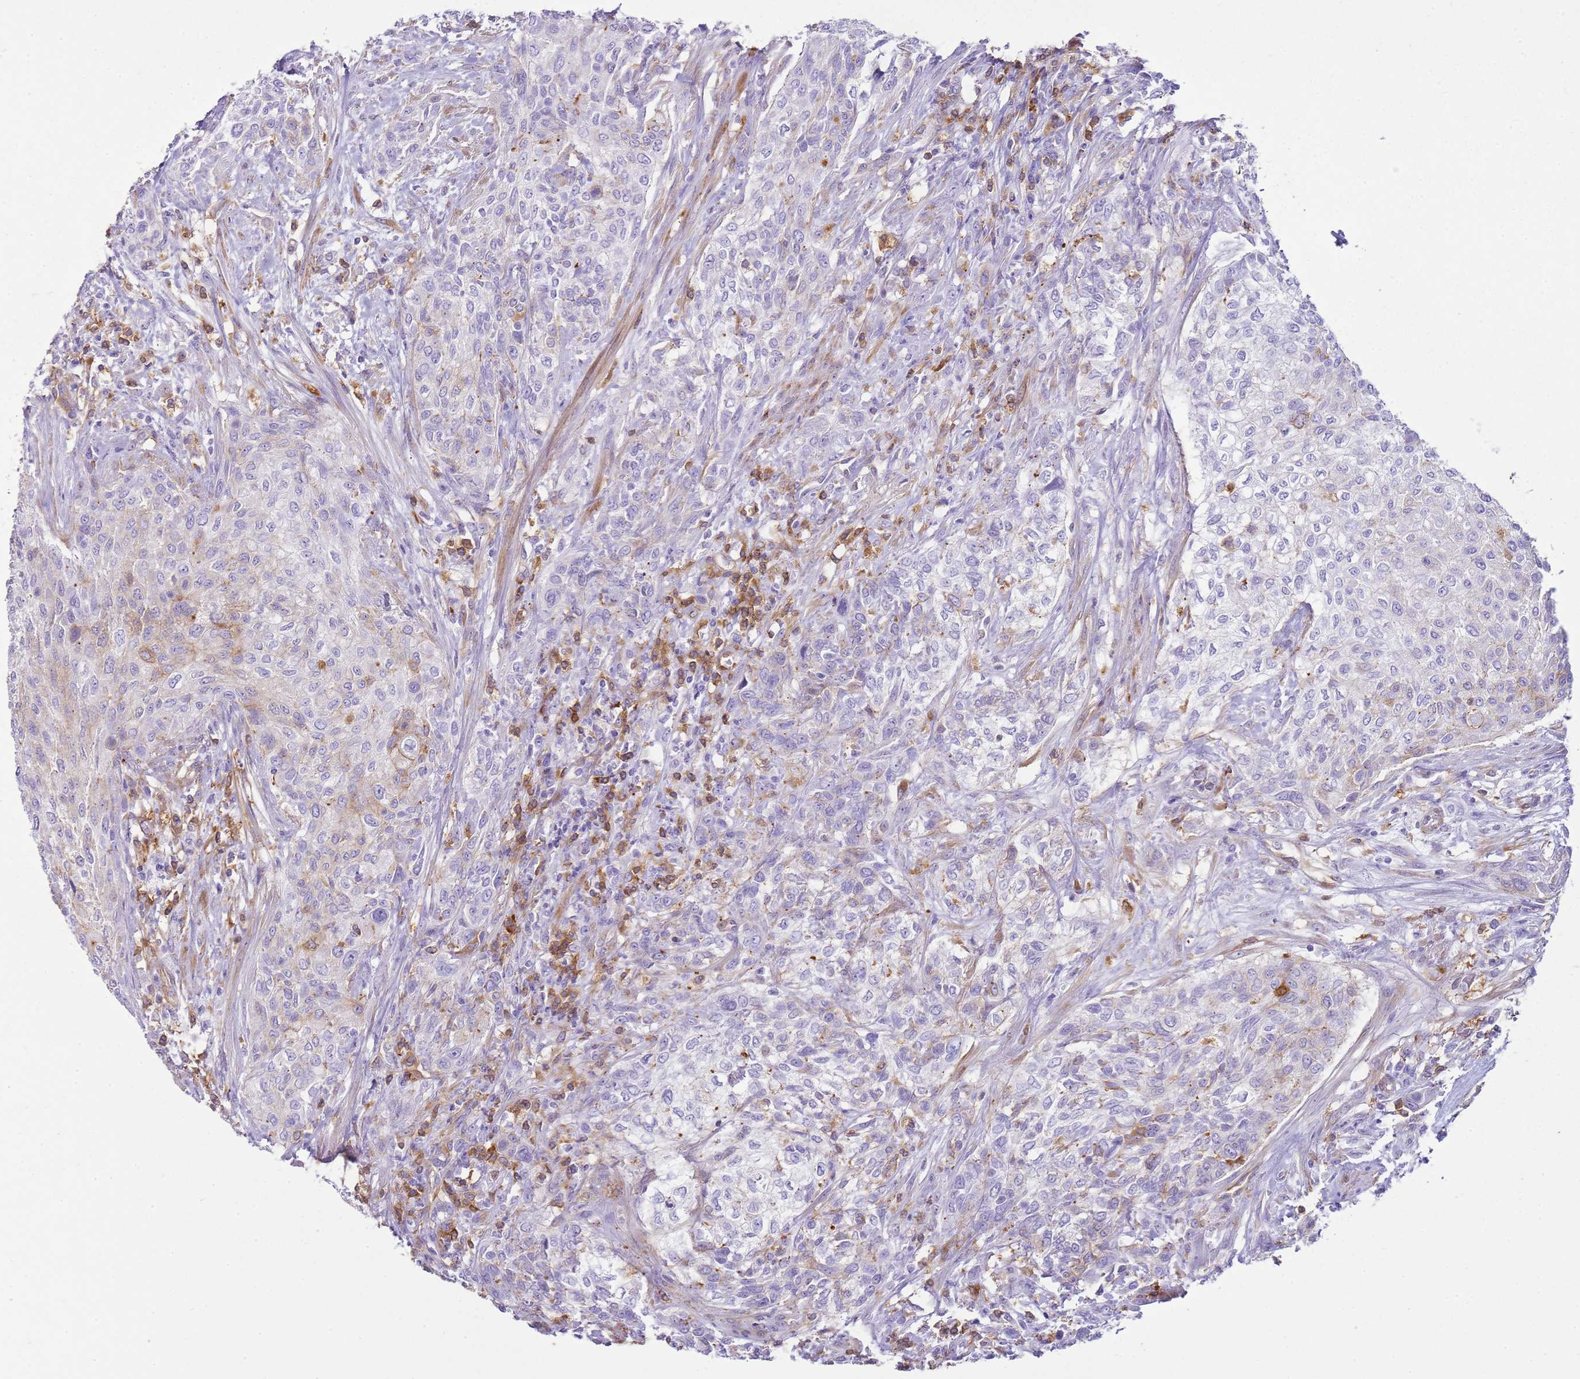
{"staining": {"intensity": "weak", "quantity": "<25%", "location": "cytoplasmic/membranous"}, "tissue": "urothelial cancer", "cell_type": "Tumor cells", "image_type": "cancer", "snomed": [{"axis": "morphology", "description": "Normal tissue, NOS"}, {"axis": "morphology", "description": "Urothelial carcinoma, NOS"}, {"axis": "topography", "description": "Urinary bladder"}, {"axis": "topography", "description": "Peripheral nerve tissue"}], "caption": "Immunohistochemistry micrograph of neoplastic tissue: urothelial cancer stained with DAB demonstrates no significant protein positivity in tumor cells.", "gene": "SNX21", "patient": {"sex": "male", "age": 35}}